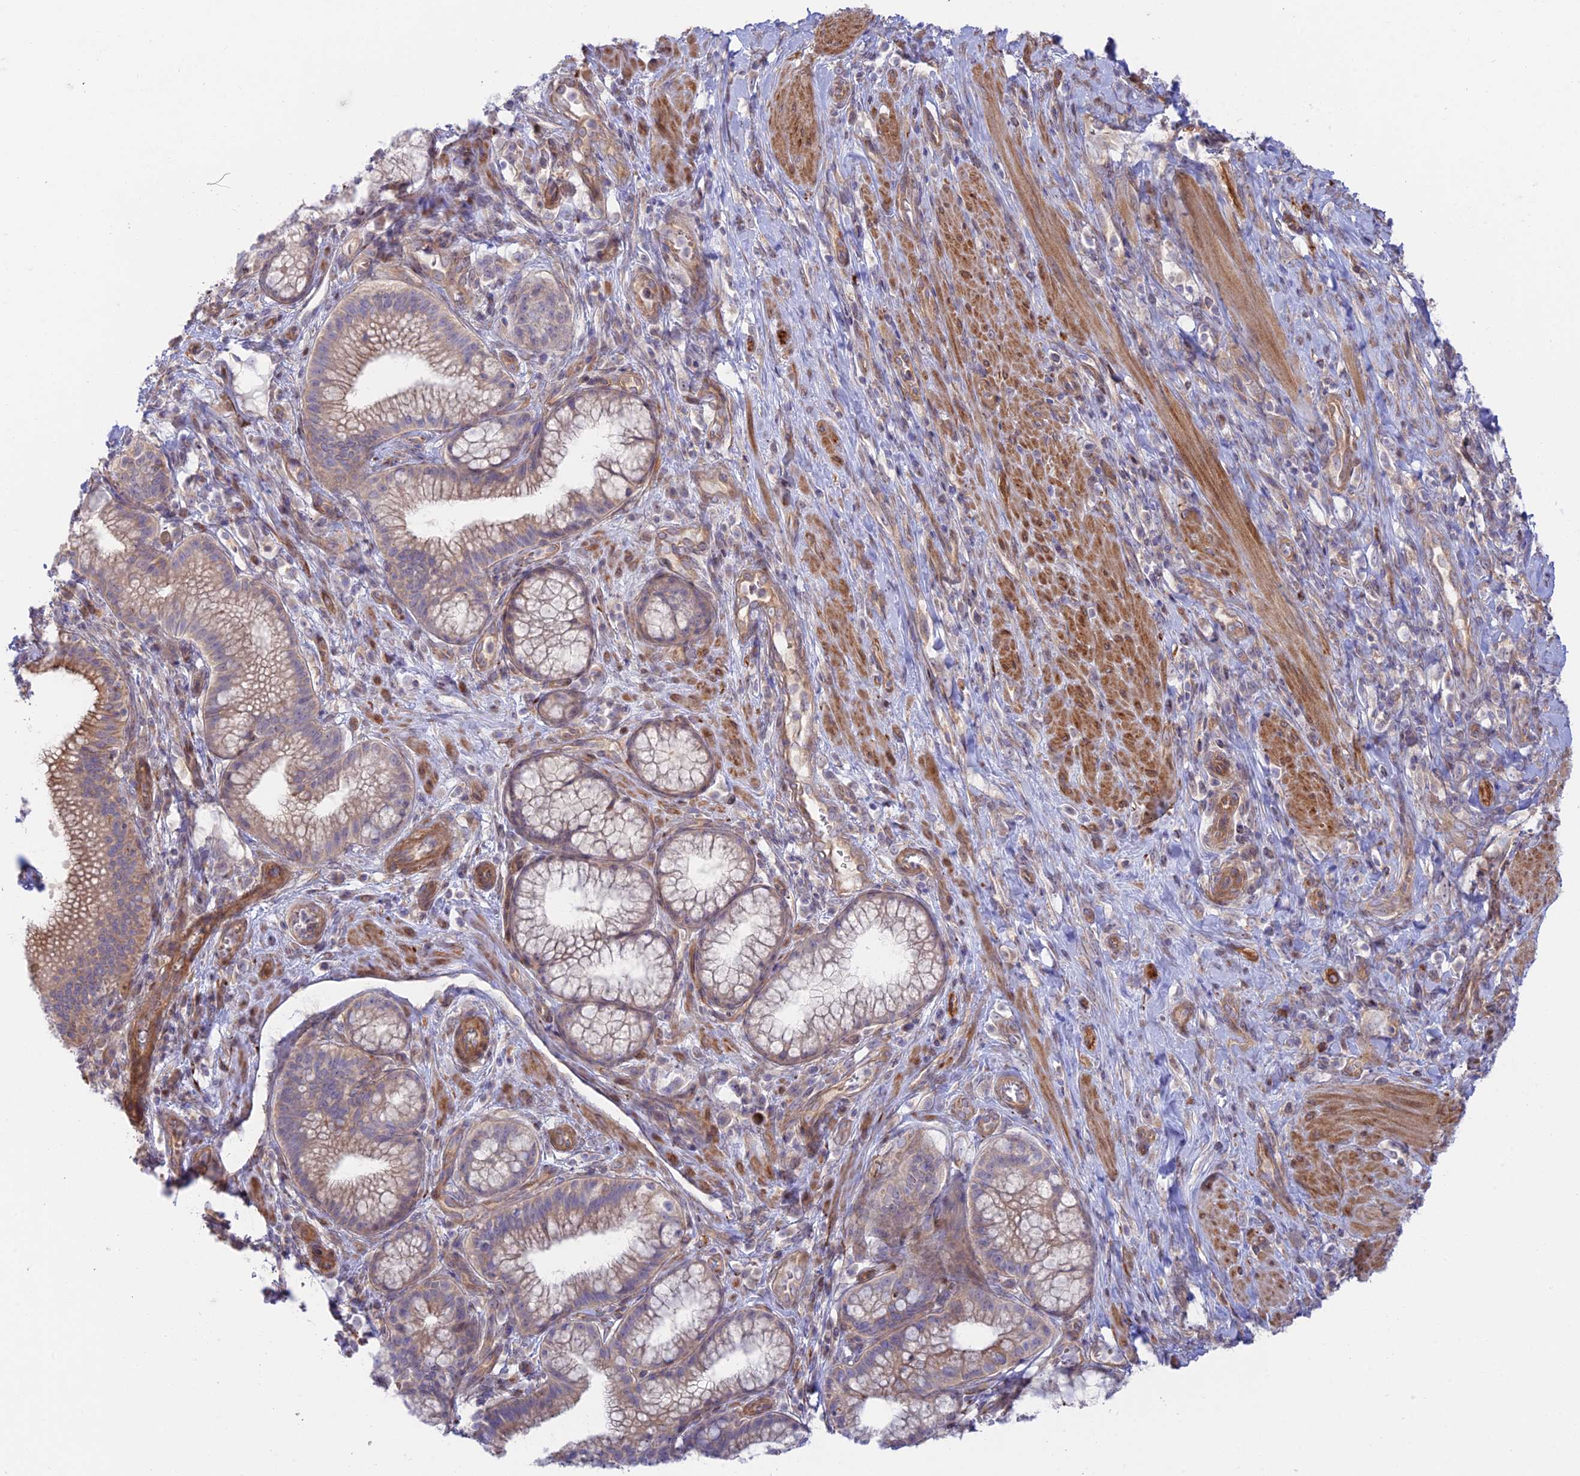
{"staining": {"intensity": "weak", "quantity": "25%-75%", "location": "cytoplasmic/membranous"}, "tissue": "pancreatic cancer", "cell_type": "Tumor cells", "image_type": "cancer", "snomed": [{"axis": "morphology", "description": "Adenocarcinoma, NOS"}, {"axis": "topography", "description": "Pancreas"}], "caption": "Pancreatic adenocarcinoma stained for a protein exhibits weak cytoplasmic/membranous positivity in tumor cells. (brown staining indicates protein expression, while blue staining denotes nuclei).", "gene": "KCNAB1", "patient": {"sex": "male", "age": 72}}